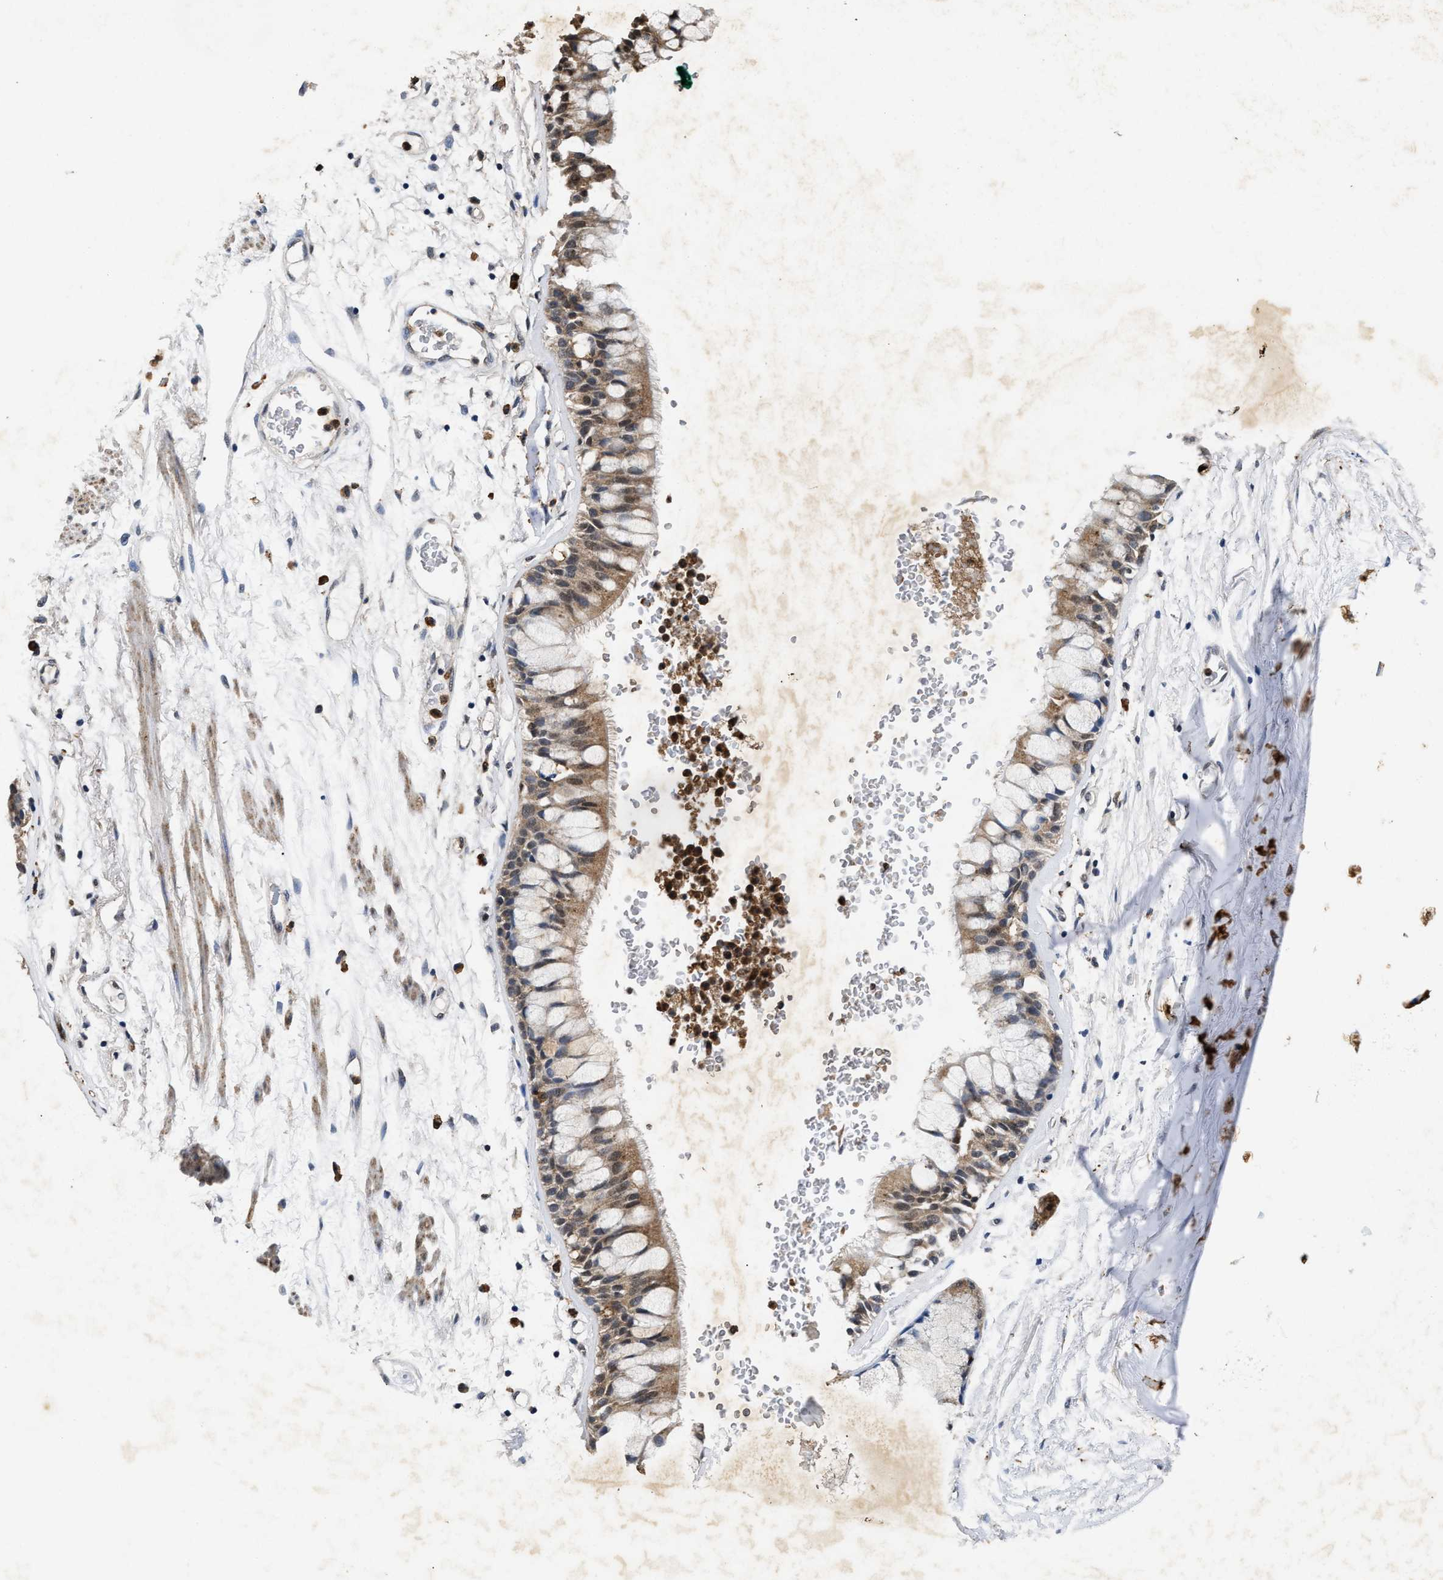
{"staining": {"intensity": "strong", "quantity": "25%-75%", "location": "cytoplasmic/membranous,nuclear"}, "tissue": "bronchus", "cell_type": "Respiratory epithelial cells", "image_type": "normal", "snomed": [{"axis": "morphology", "description": "Normal tissue, NOS"}, {"axis": "topography", "description": "Bronchus"}], "caption": "This is an image of immunohistochemistry (IHC) staining of benign bronchus, which shows strong staining in the cytoplasmic/membranous,nuclear of respiratory epithelial cells.", "gene": "ACOX1", "patient": {"sex": "male", "age": 66}}